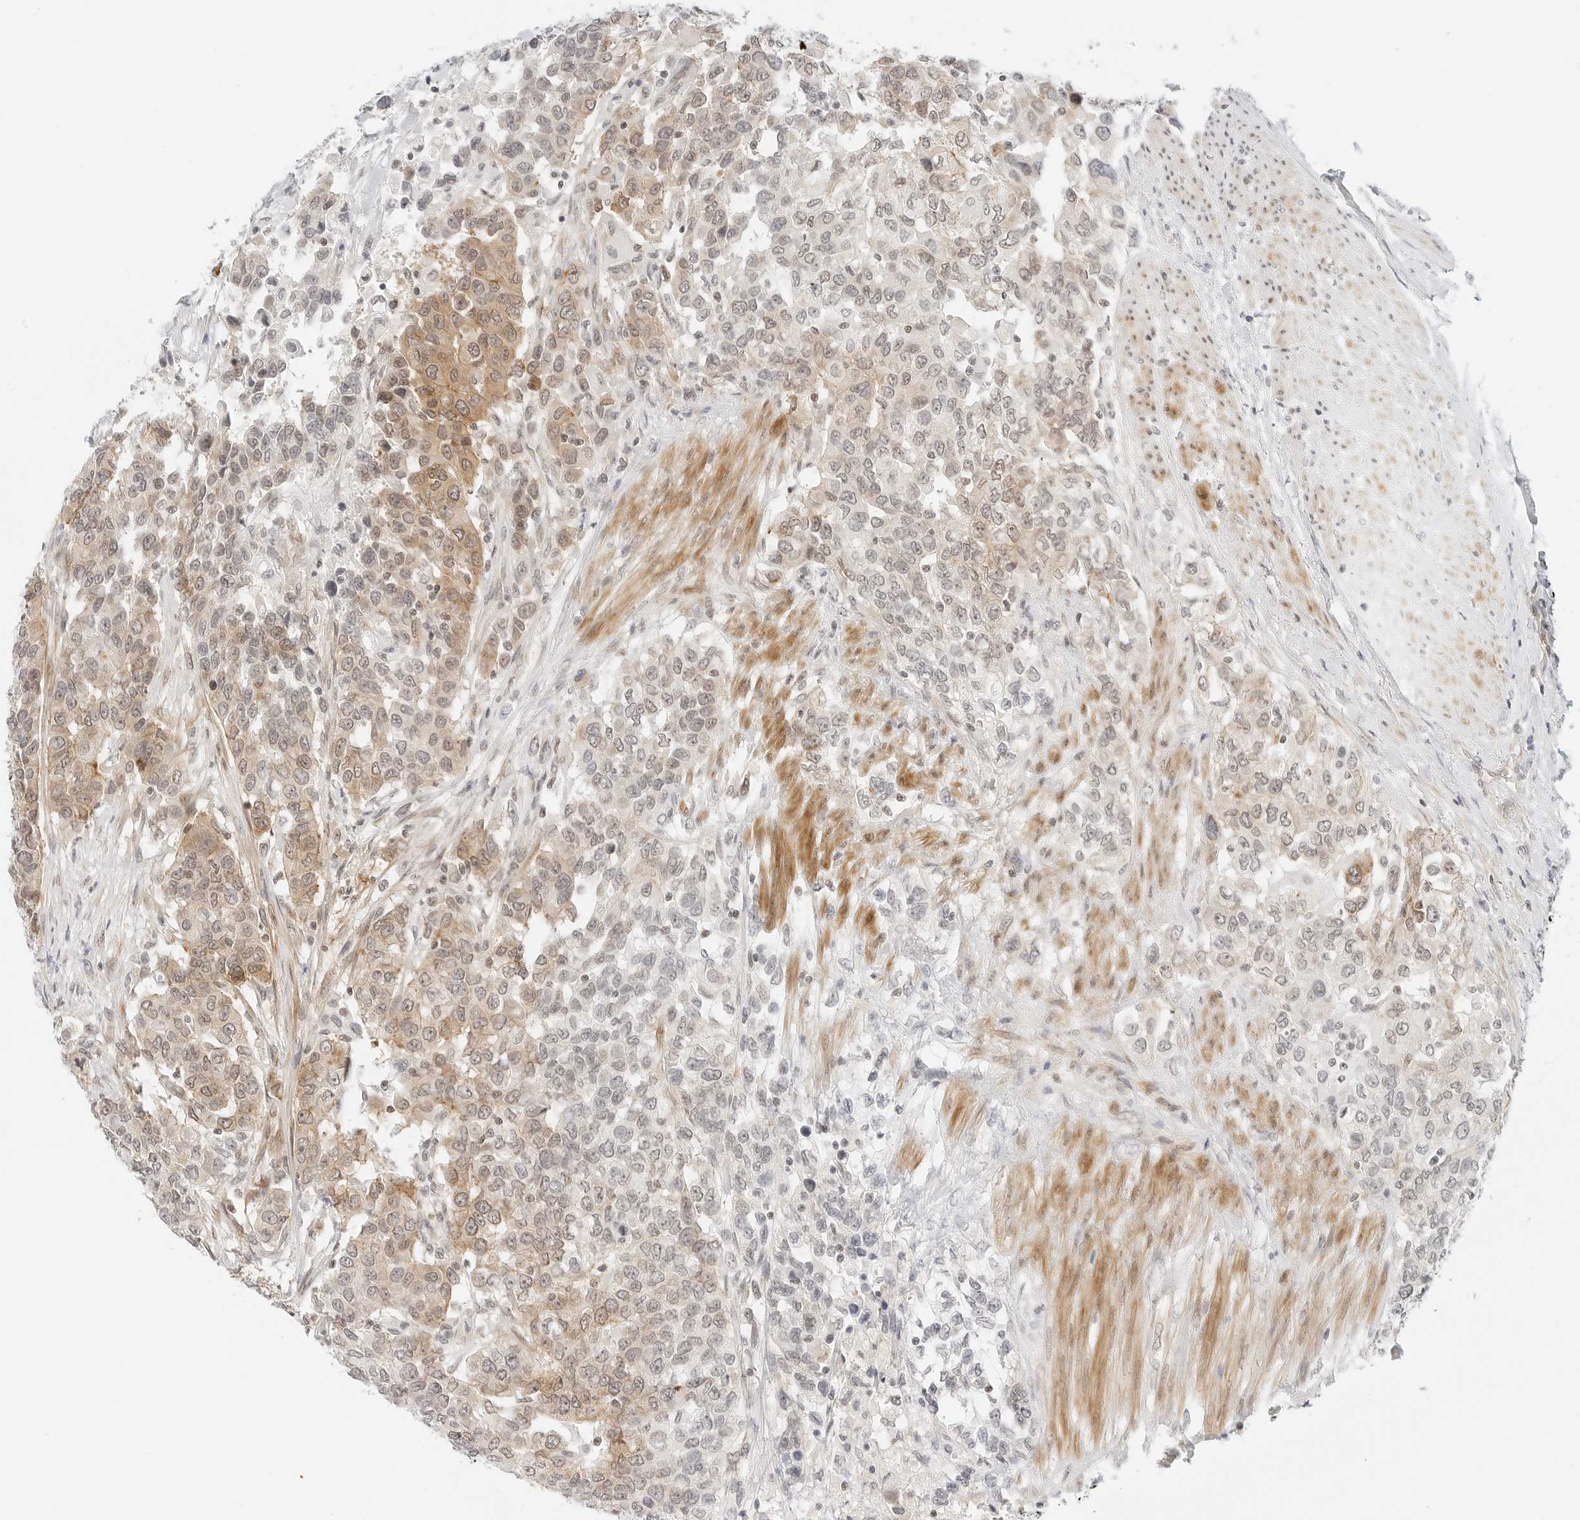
{"staining": {"intensity": "moderate", "quantity": ">75%", "location": "cytoplasmic/membranous,nuclear"}, "tissue": "urothelial cancer", "cell_type": "Tumor cells", "image_type": "cancer", "snomed": [{"axis": "morphology", "description": "Urothelial carcinoma, High grade"}, {"axis": "topography", "description": "Urinary bladder"}], "caption": "Protein staining demonstrates moderate cytoplasmic/membranous and nuclear staining in about >75% of tumor cells in urothelial carcinoma (high-grade).", "gene": "NEO1", "patient": {"sex": "female", "age": 80}}